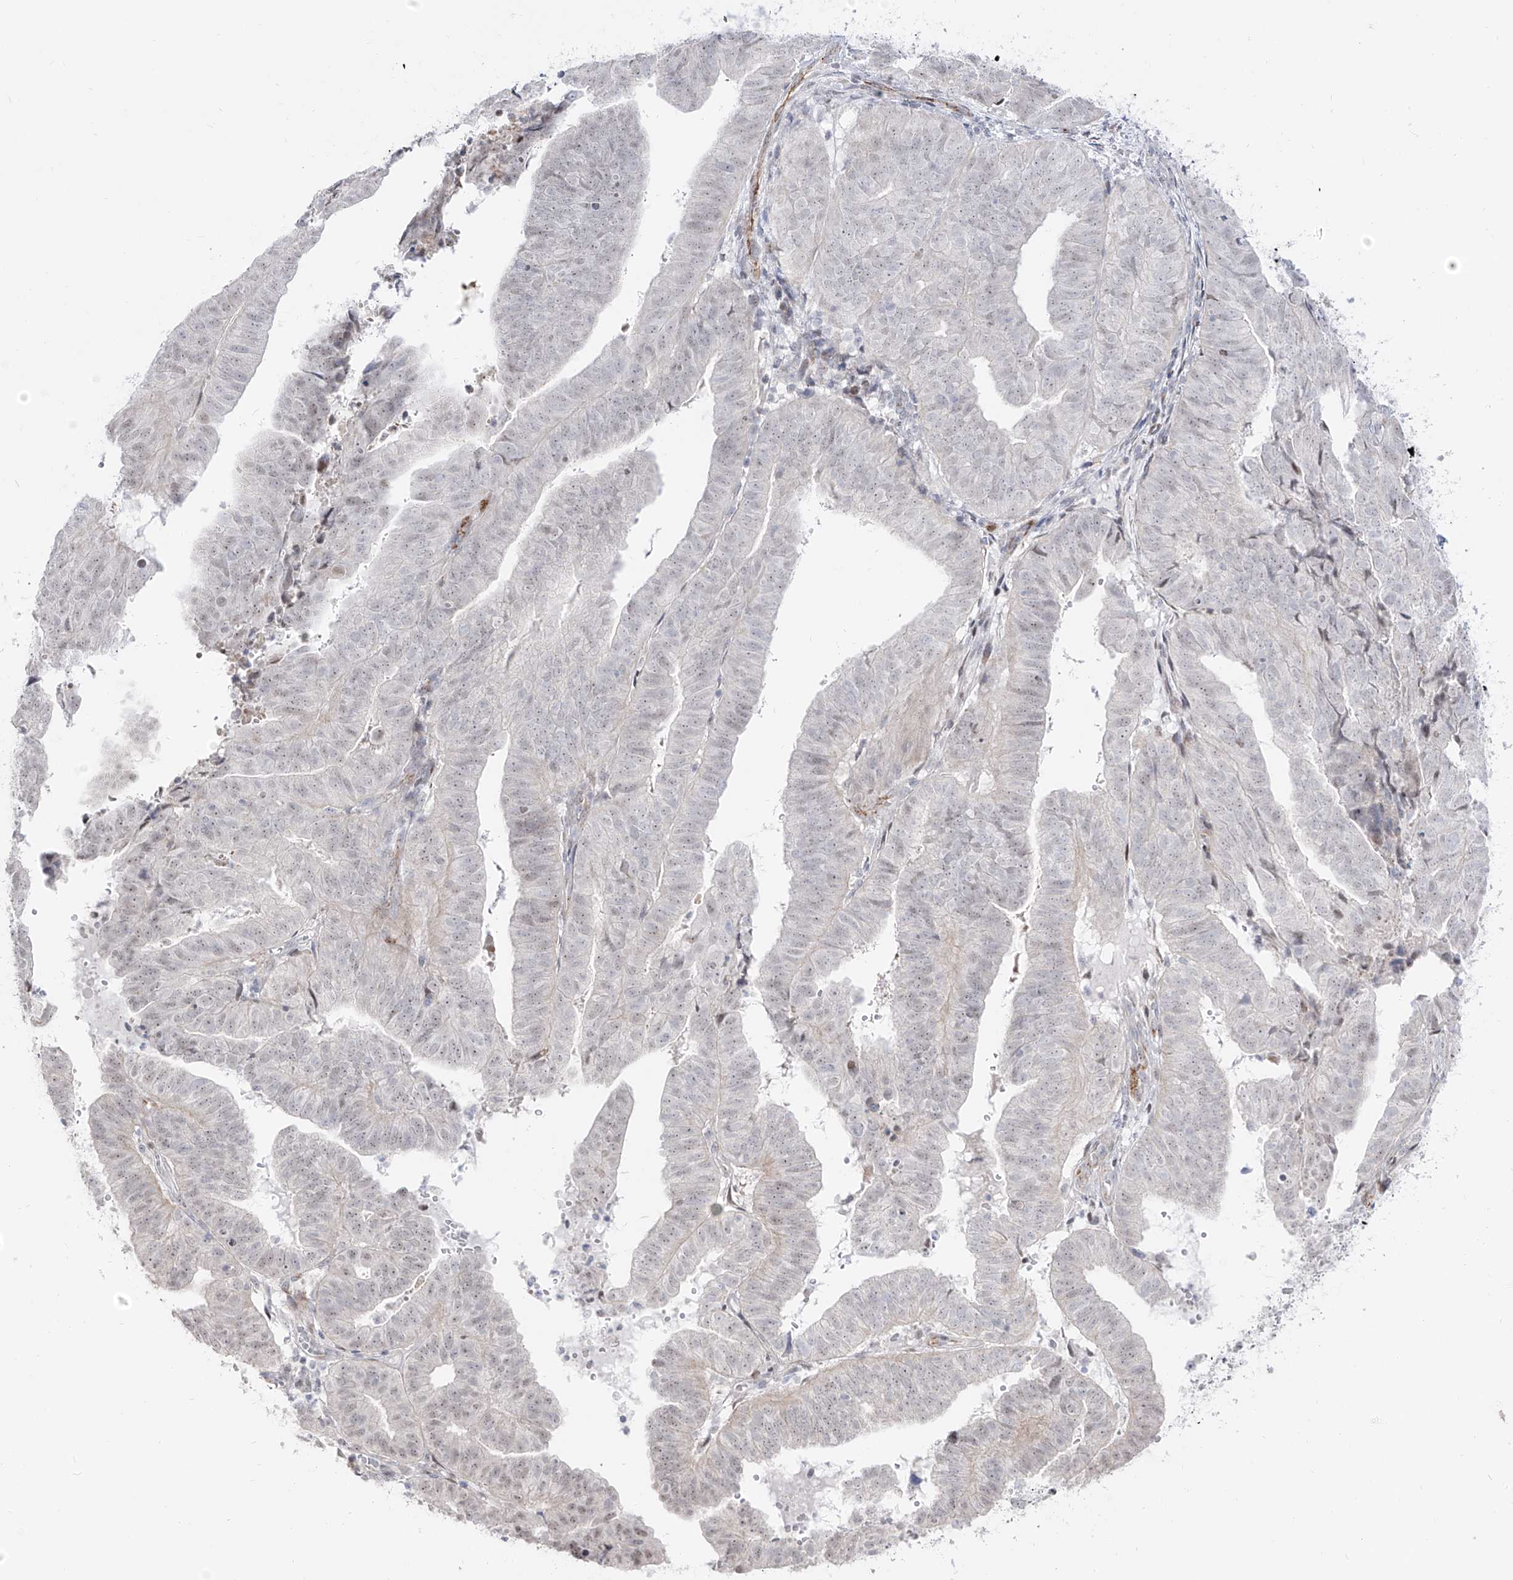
{"staining": {"intensity": "negative", "quantity": "none", "location": "none"}, "tissue": "endometrial cancer", "cell_type": "Tumor cells", "image_type": "cancer", "snomed": [{"axis": "morphology", "description": "Adenocarcinoma, NOS"}, {"axis": "topography", "description": "Uterus"}], "caption": "The IHC histopathology image has no significant staining in tumor cells of endometrial cancer tissue.", "gene": "ZNF180", "patient": {"sex": "female", "age": 77}}